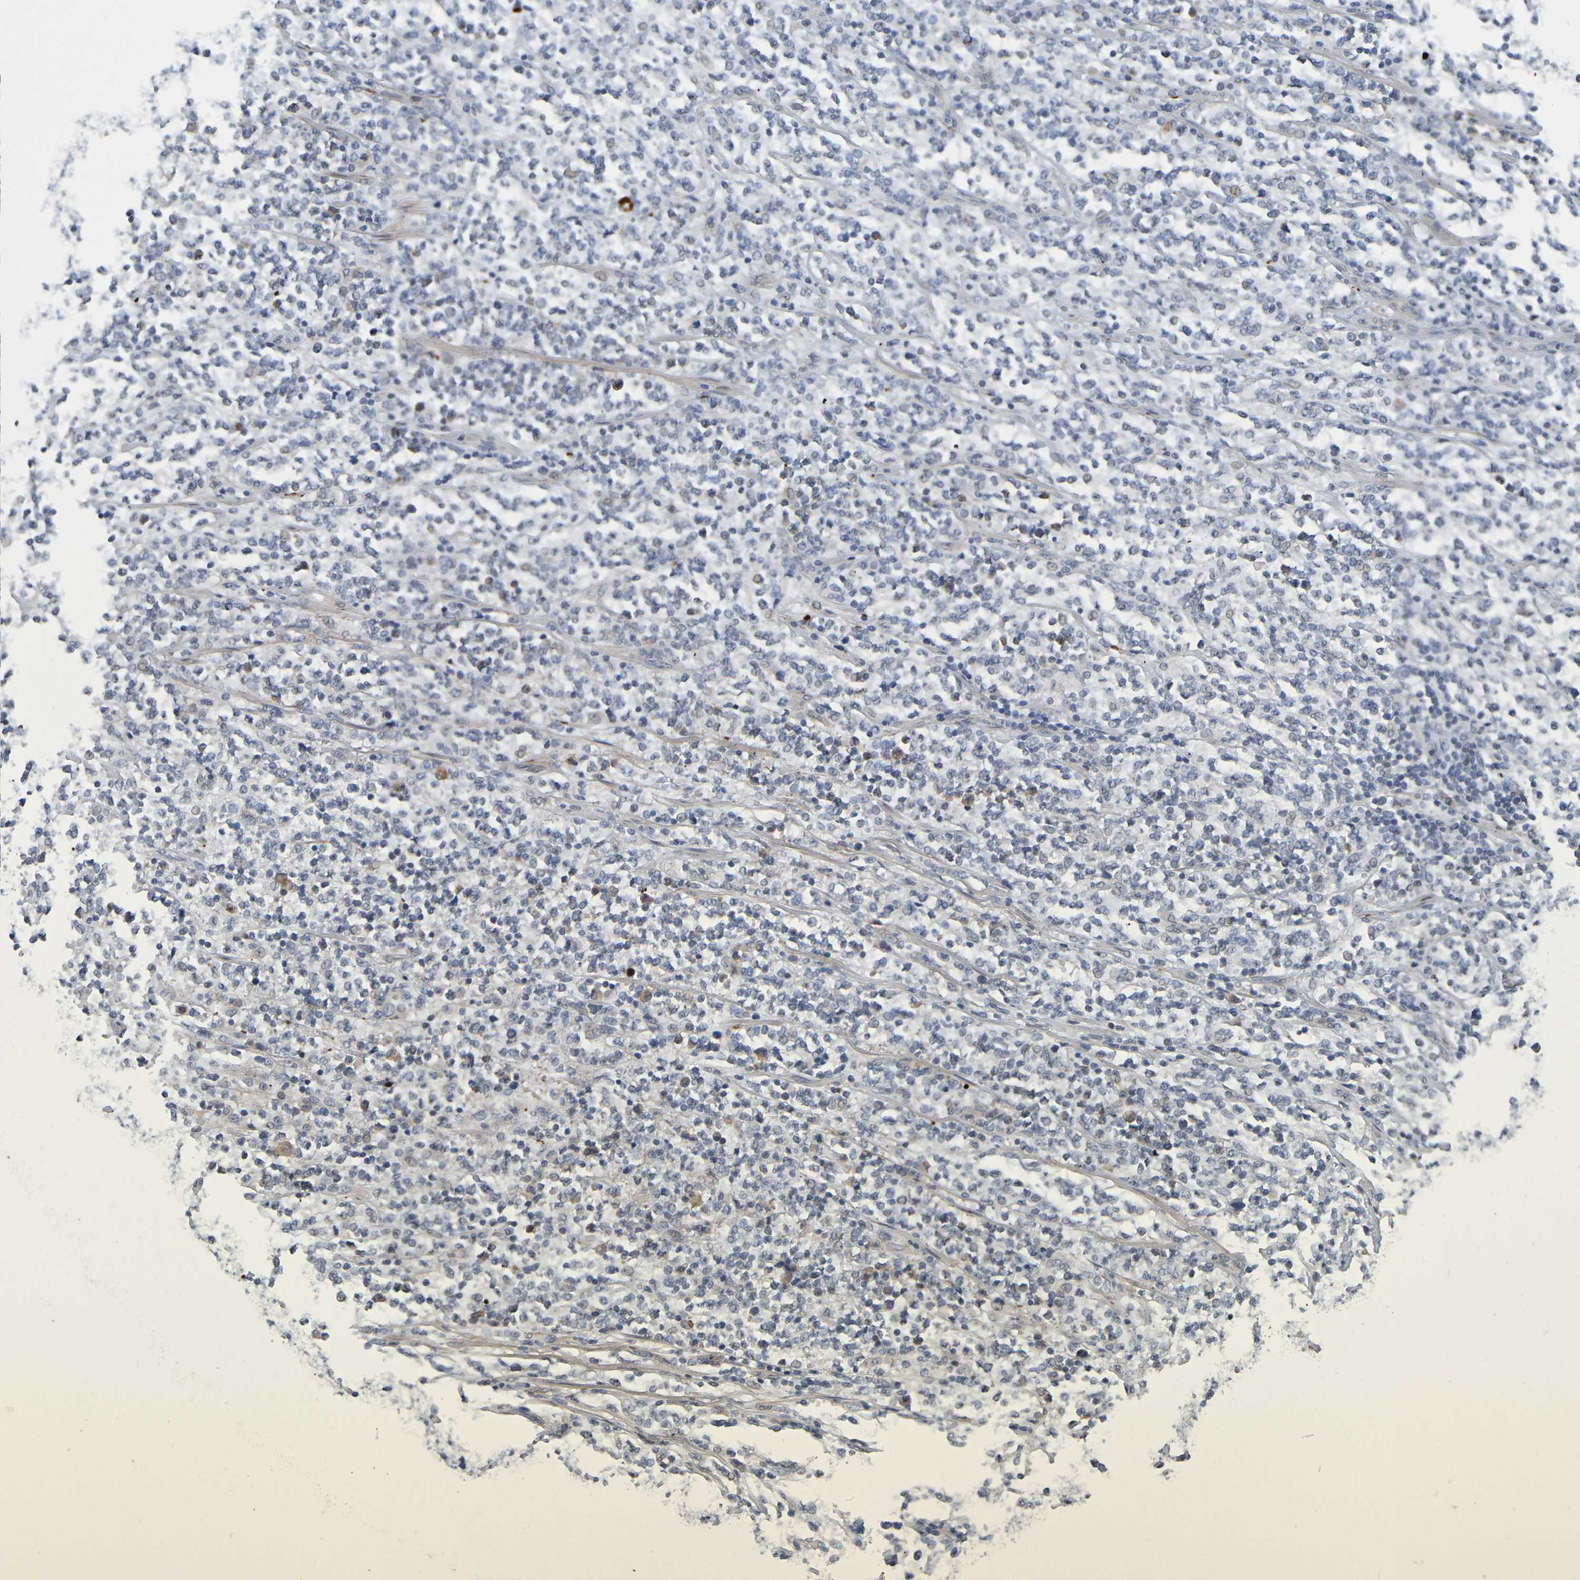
{"staining": {"intensity": "negative", "quantity": "none", "location": "none"}, "tissue": "lymphoma", "cell_type": "Tumor cells", "image_type": "cancer", "snomed": [{"axis": "morphology", "description": "Malignant lymphoma, non-Hodgkin's type, High grade"}, {"axis": "topography", "description": "Soft tissue"}], "caption": "This is a image of immunohistochemistry staining of lymphoma, which shows no expression in tumor cells. (Immunohistochemistry, brightfield microscopy, high magnification).", "gene": "IL10", "patient": {"sex": "male", "age": 18}}